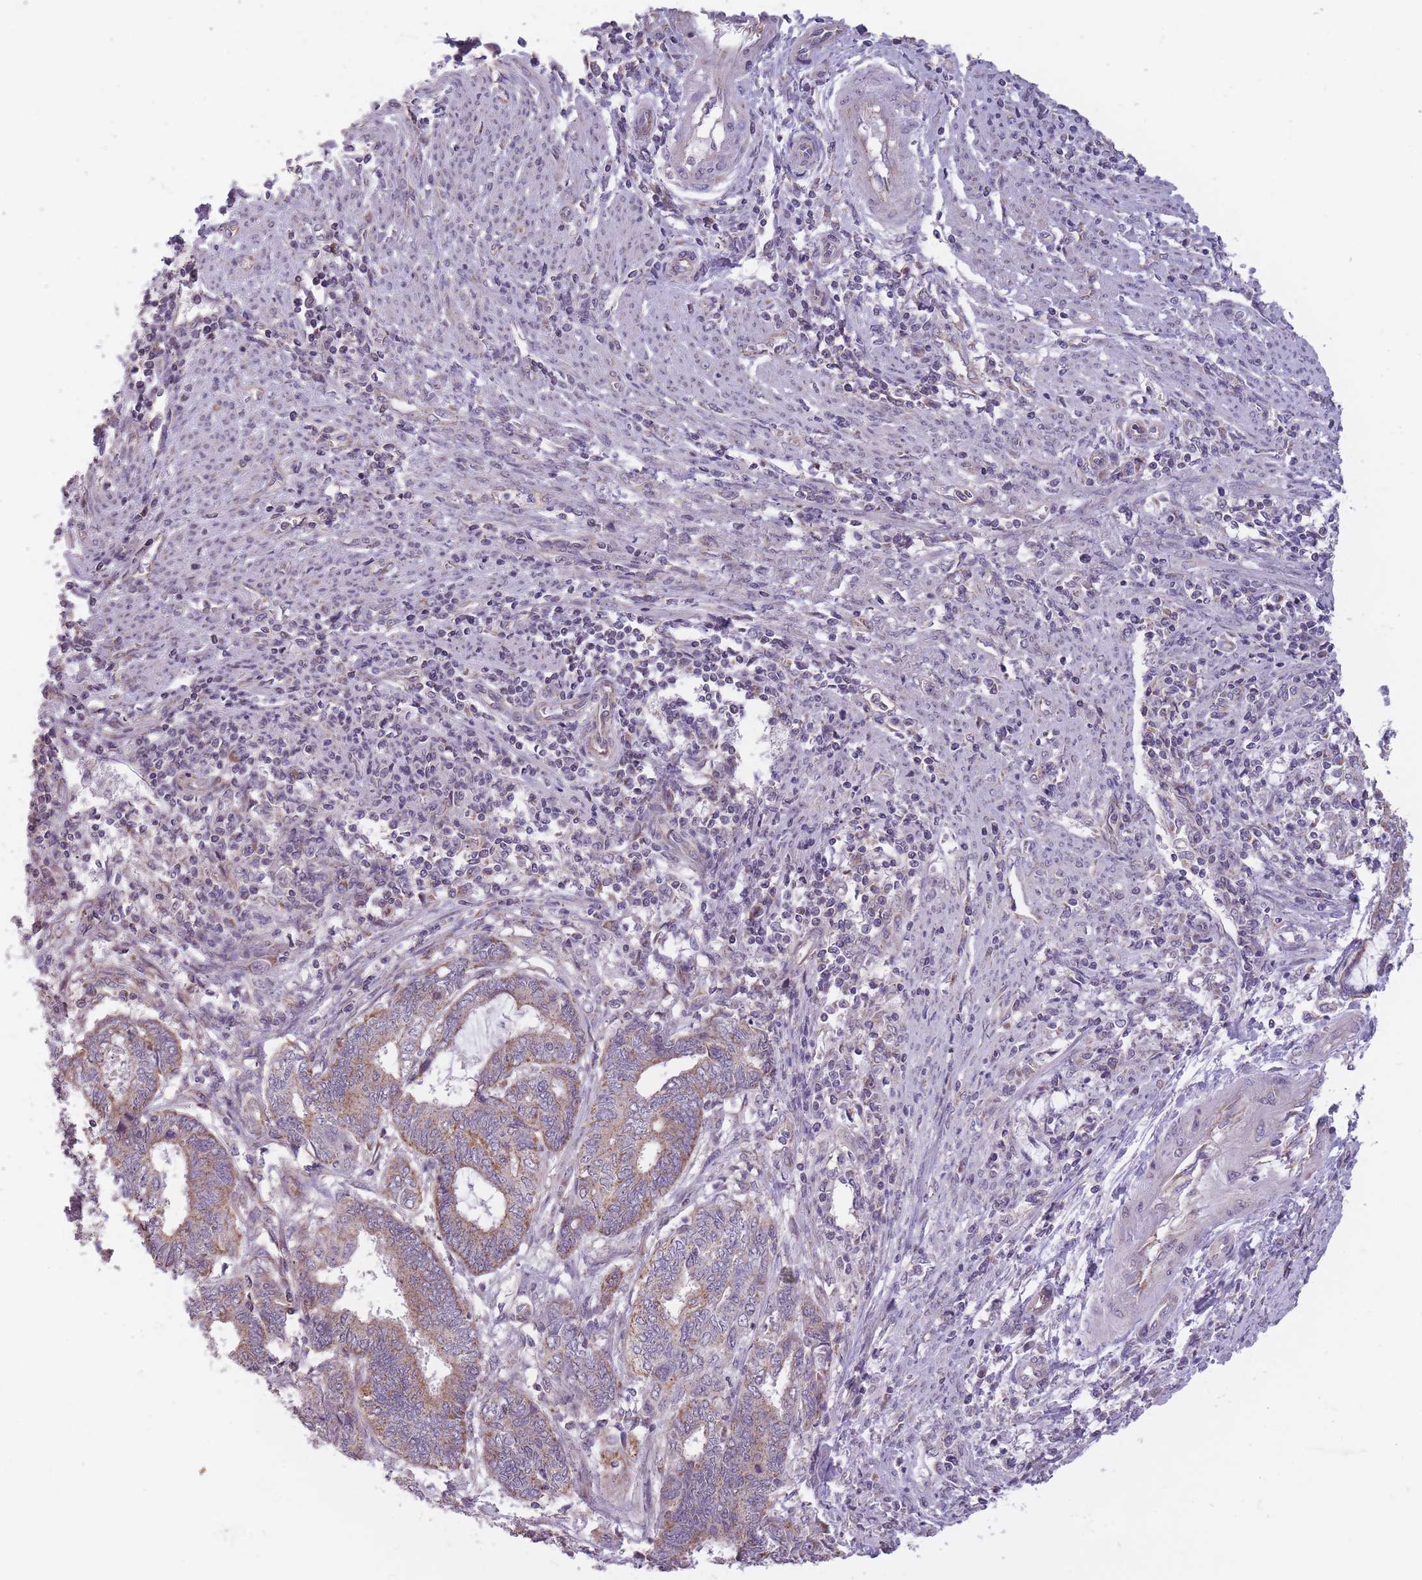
{"staining": {"intensity": "moderate", "quantity": "25%-75%", "location": "cytoplasmic/membranous"}, "tissue": "endometrial cancer", "cell_type": "Tumor cells", "image_type": "cancer", "snomed": [{"axis": "morphology", "description": "Adenocarcinoma, NOS"}, {"axis": "topography", "description": "Uterus"}, {"axis": "topography", "description": "Endometrium"}], "caption": "Brown immunohistochemical staining in adenocarcinoma (endometrial) demonstrates moderate cytoplasmic/membranous expression in about 25%-75% of tumor cells.", "gene": "MRPS18C", "patient": {"sex": "female", "age": 70}}